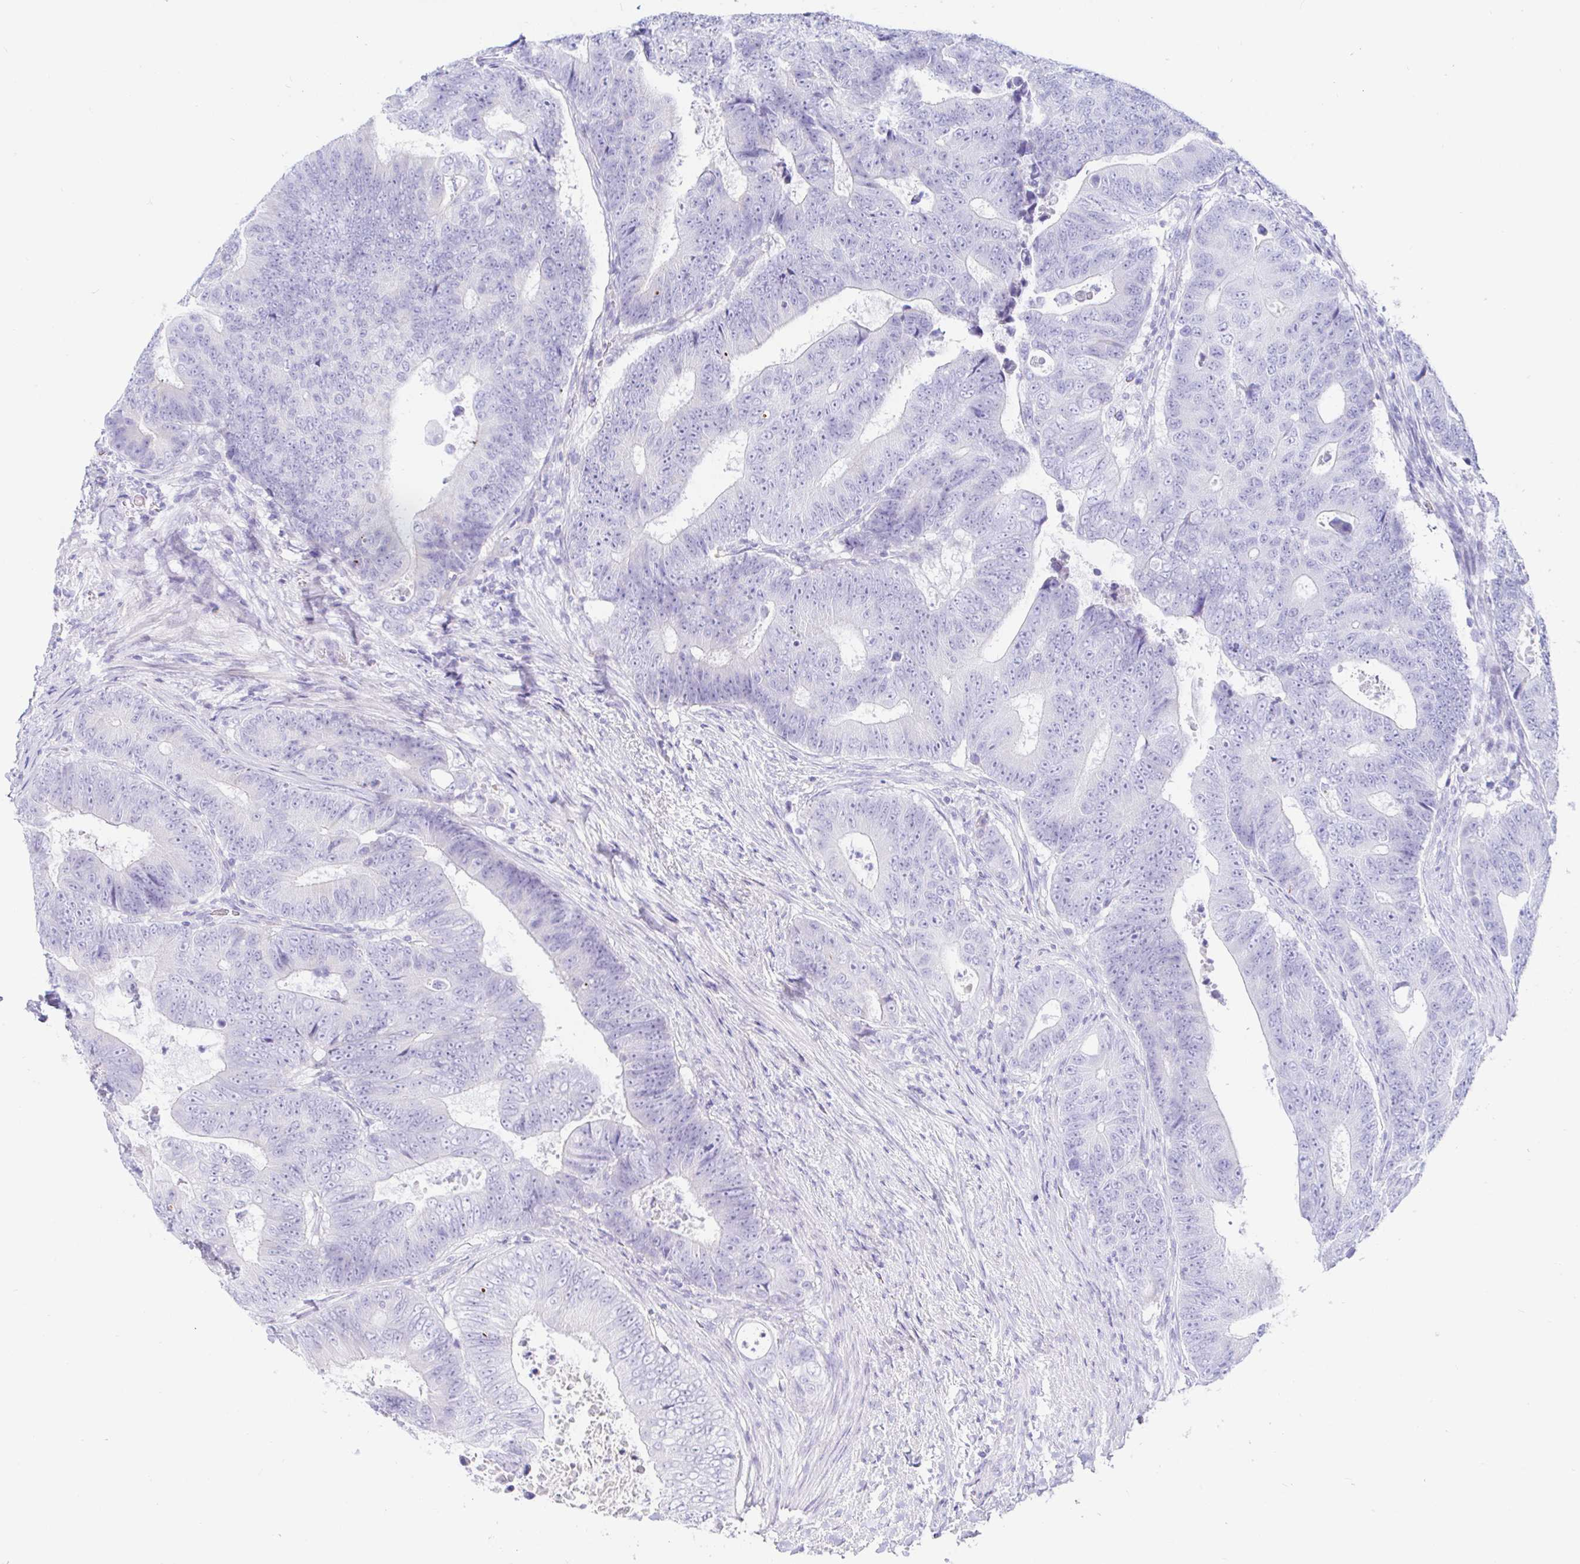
{"staining": {"intensity": "negative", "quantity": "none", "location": "none"}, "tissue": "colorectal cancer", "cell_type": "Tumor cells", "image_type": "cancer", "snomed": [{"axis": "morphology", "description": "Adenocarcinoma, NOS"}, {"axis": "topography", "description": "Colon"}], "caption": "Image shows no significant protein expression in tumor cells of colorectal cancer (adenocarcinoma).", "gene": "PINLYP", "patient": {"sex": "female", "age": 48}}